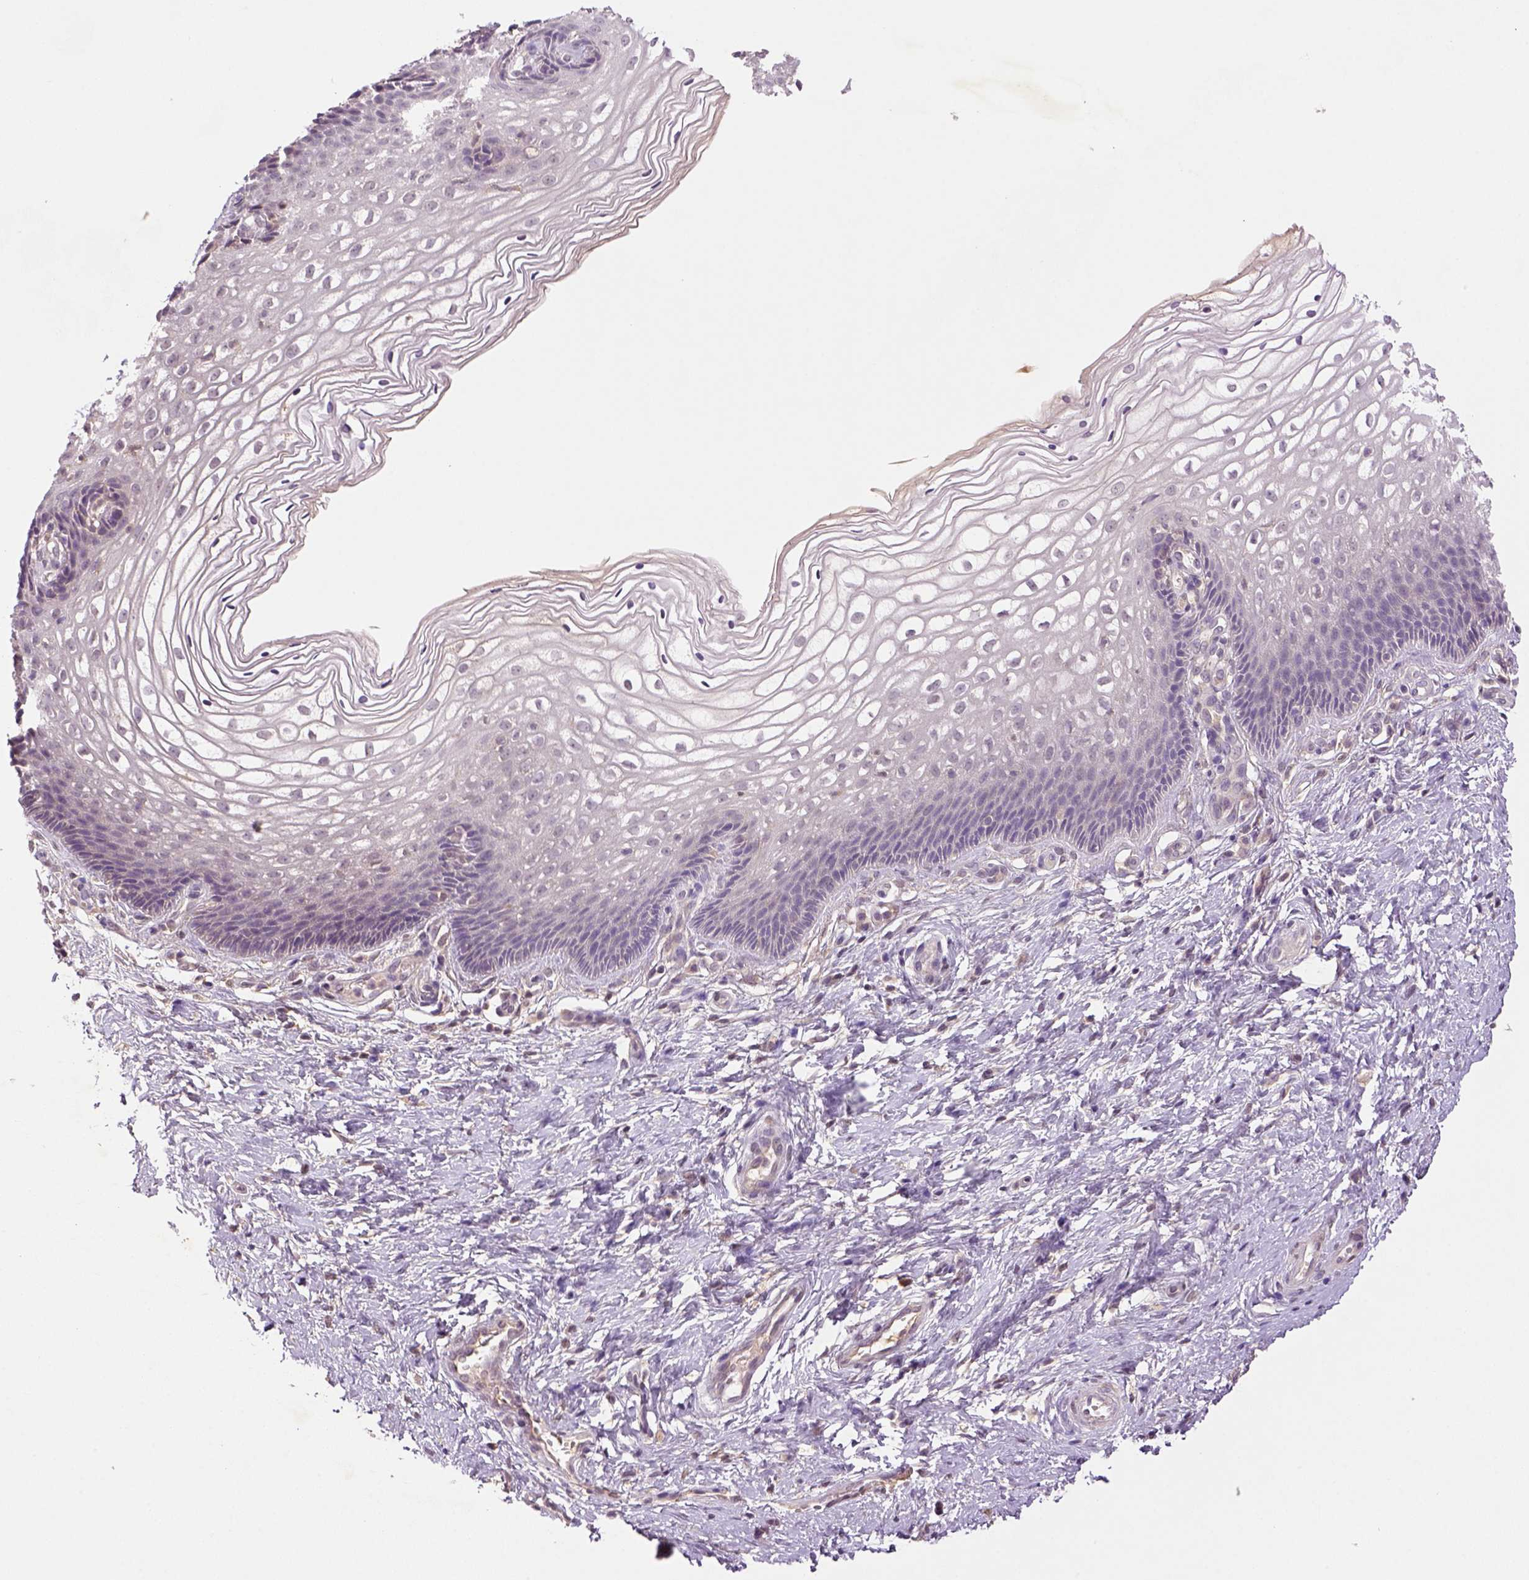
{"staining": {"intensity": "negative", "quantity": "none", "location": "none"}, "tissue": "cervix", "cell_type": "Glandular cells", "image_type": "normal", "snomed": [{"axis": "morphology", "description": "Normal tissue, NOS"}, {"axis": "topography", "description": "Cervix"}], "caption": "Immunohistochemistry of normal human cervix demonstrates no positivity in glandular cells.", "gene": "NLGN2", "patient": {"sex": "female", "age": 34}}